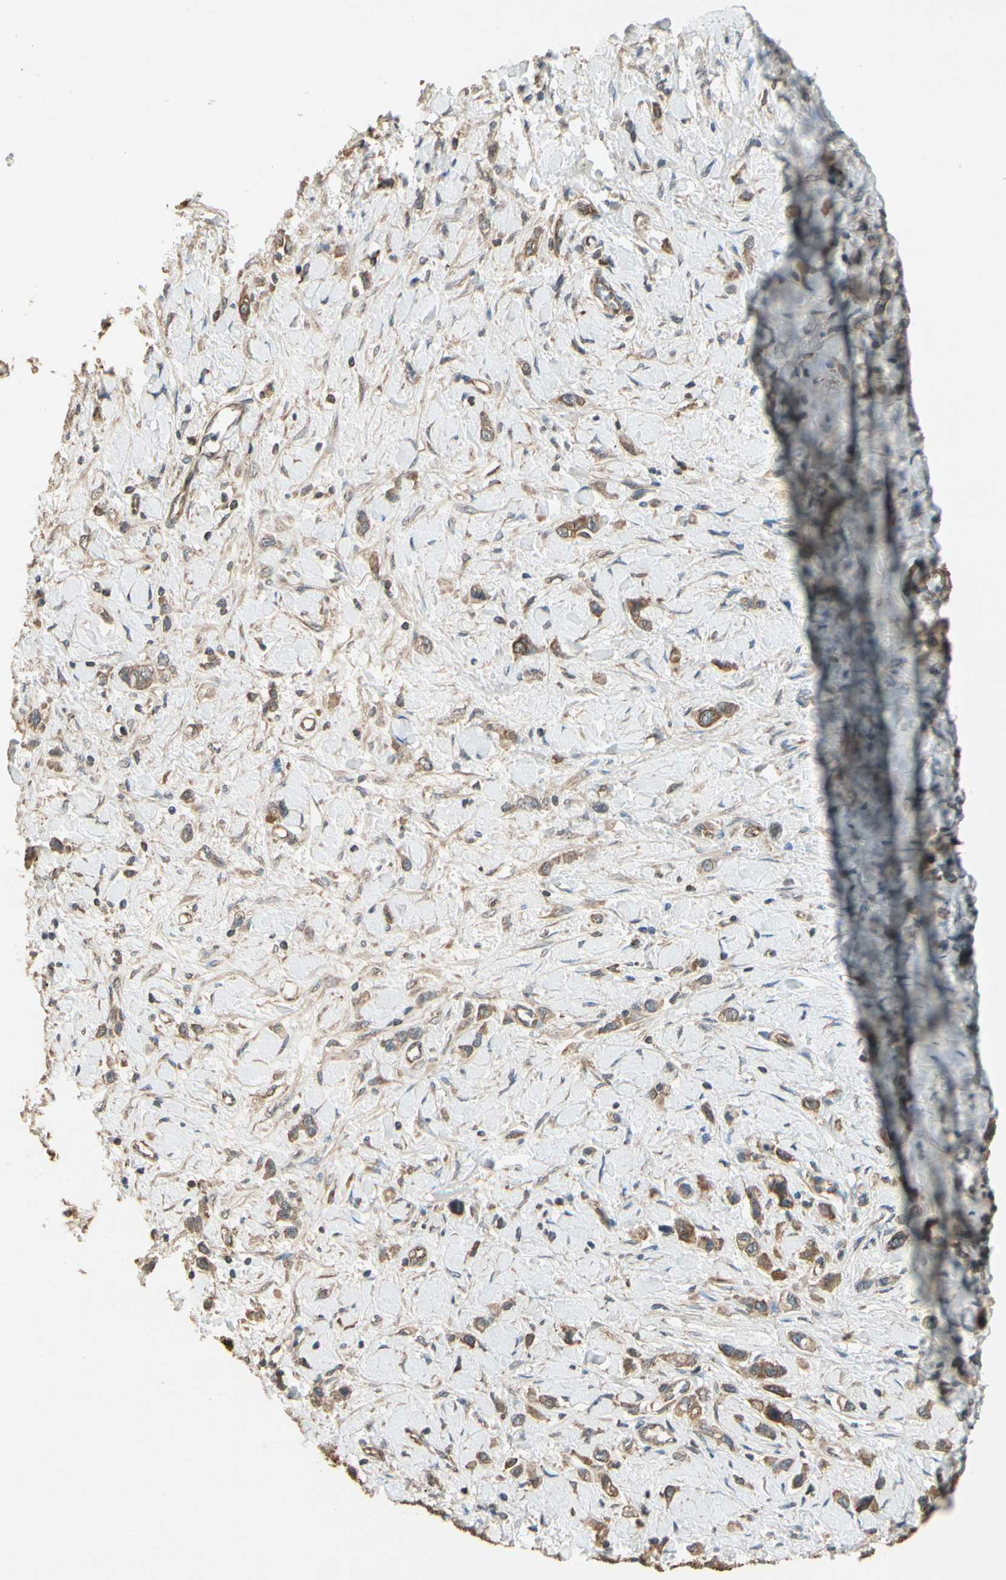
{"staining": {"intensity": "moderate", "quantity": ">75%", "location": "cytoplasmic/membranous"}, "tissue": "stomach cancer", "cell_type": "Tumor cells", "image_type": "cancer", "snomed": [{"axis": "morphology", "description": "Normal tissue, NOS"}, {"axis": "morphology", "description": "Adenocarcinoma, NOS"}, {"axis": "topography", "description": "Stomach, upper"}, {"axis": "topography", "description": "Stomach"}], "caption": "Protein analysis of adenocarcinoma (stomach) tissue exhibits moderate cytoplasmic/membranous staining in approximately >75% of tumor cells.", "gene": "CCT7", "patient": {"sex": "female", "age": 65}}